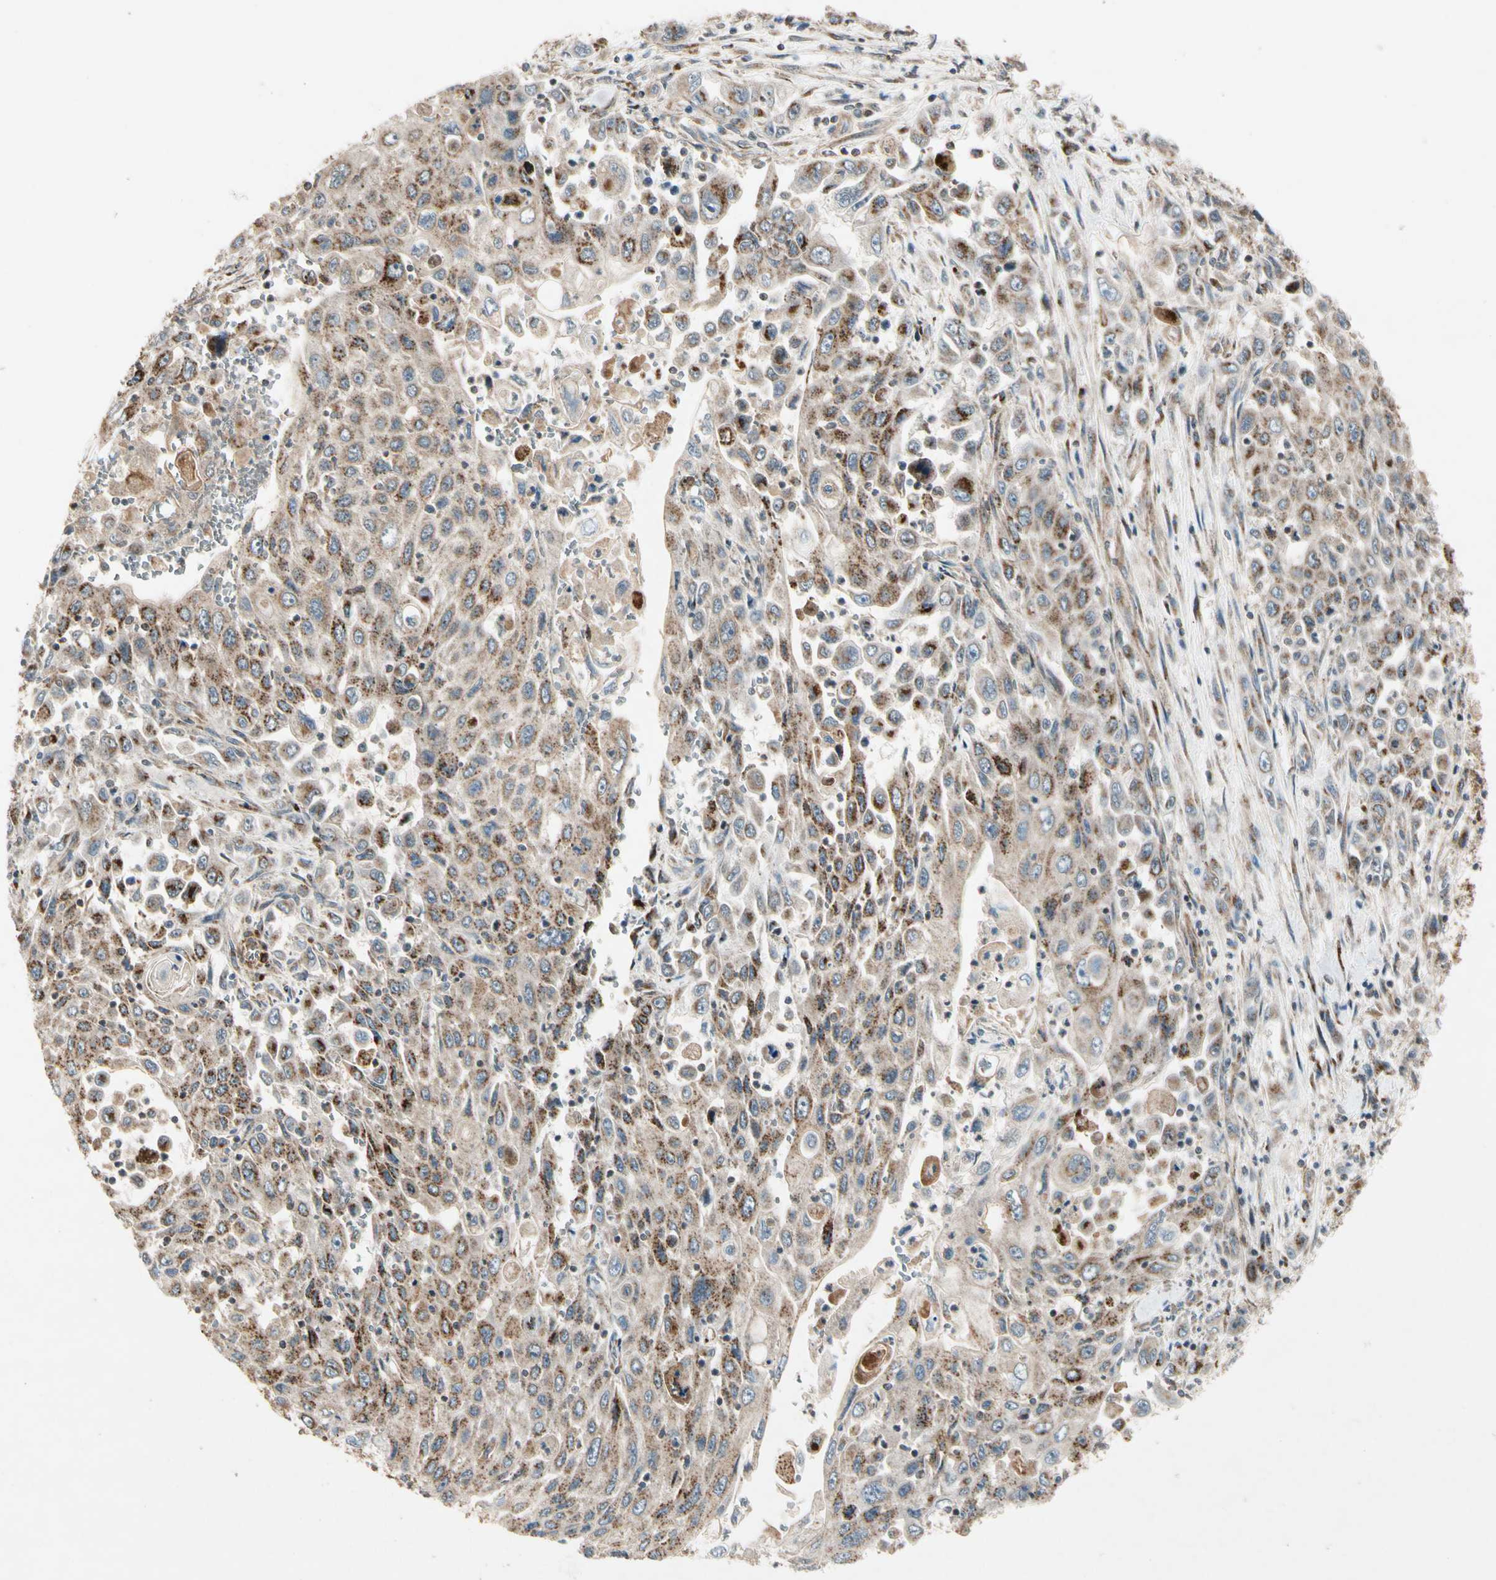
{"staining": {"intensity": "moderate", "quantity": "<25%", "location": "cytoplasmic/membranous"}, "tissue": "pancreatic cancer", "cell_type": "Tumor cells", "image_type": "cancer", "snomed": [{"axis": "morphology", "description": "Adenocarcinoma, NOS"}, {"axis": "topography", "description": "Pancreas"}], "caption": "There is low levels of moderate cytoplasmic/membranous staining in tumor cells of adenocarcinoma (pancreatic), as demonstrated by immunohistochemical staining (brown color).", "gene": "GCK", "patient": {"sex": "male", "age": 70}}